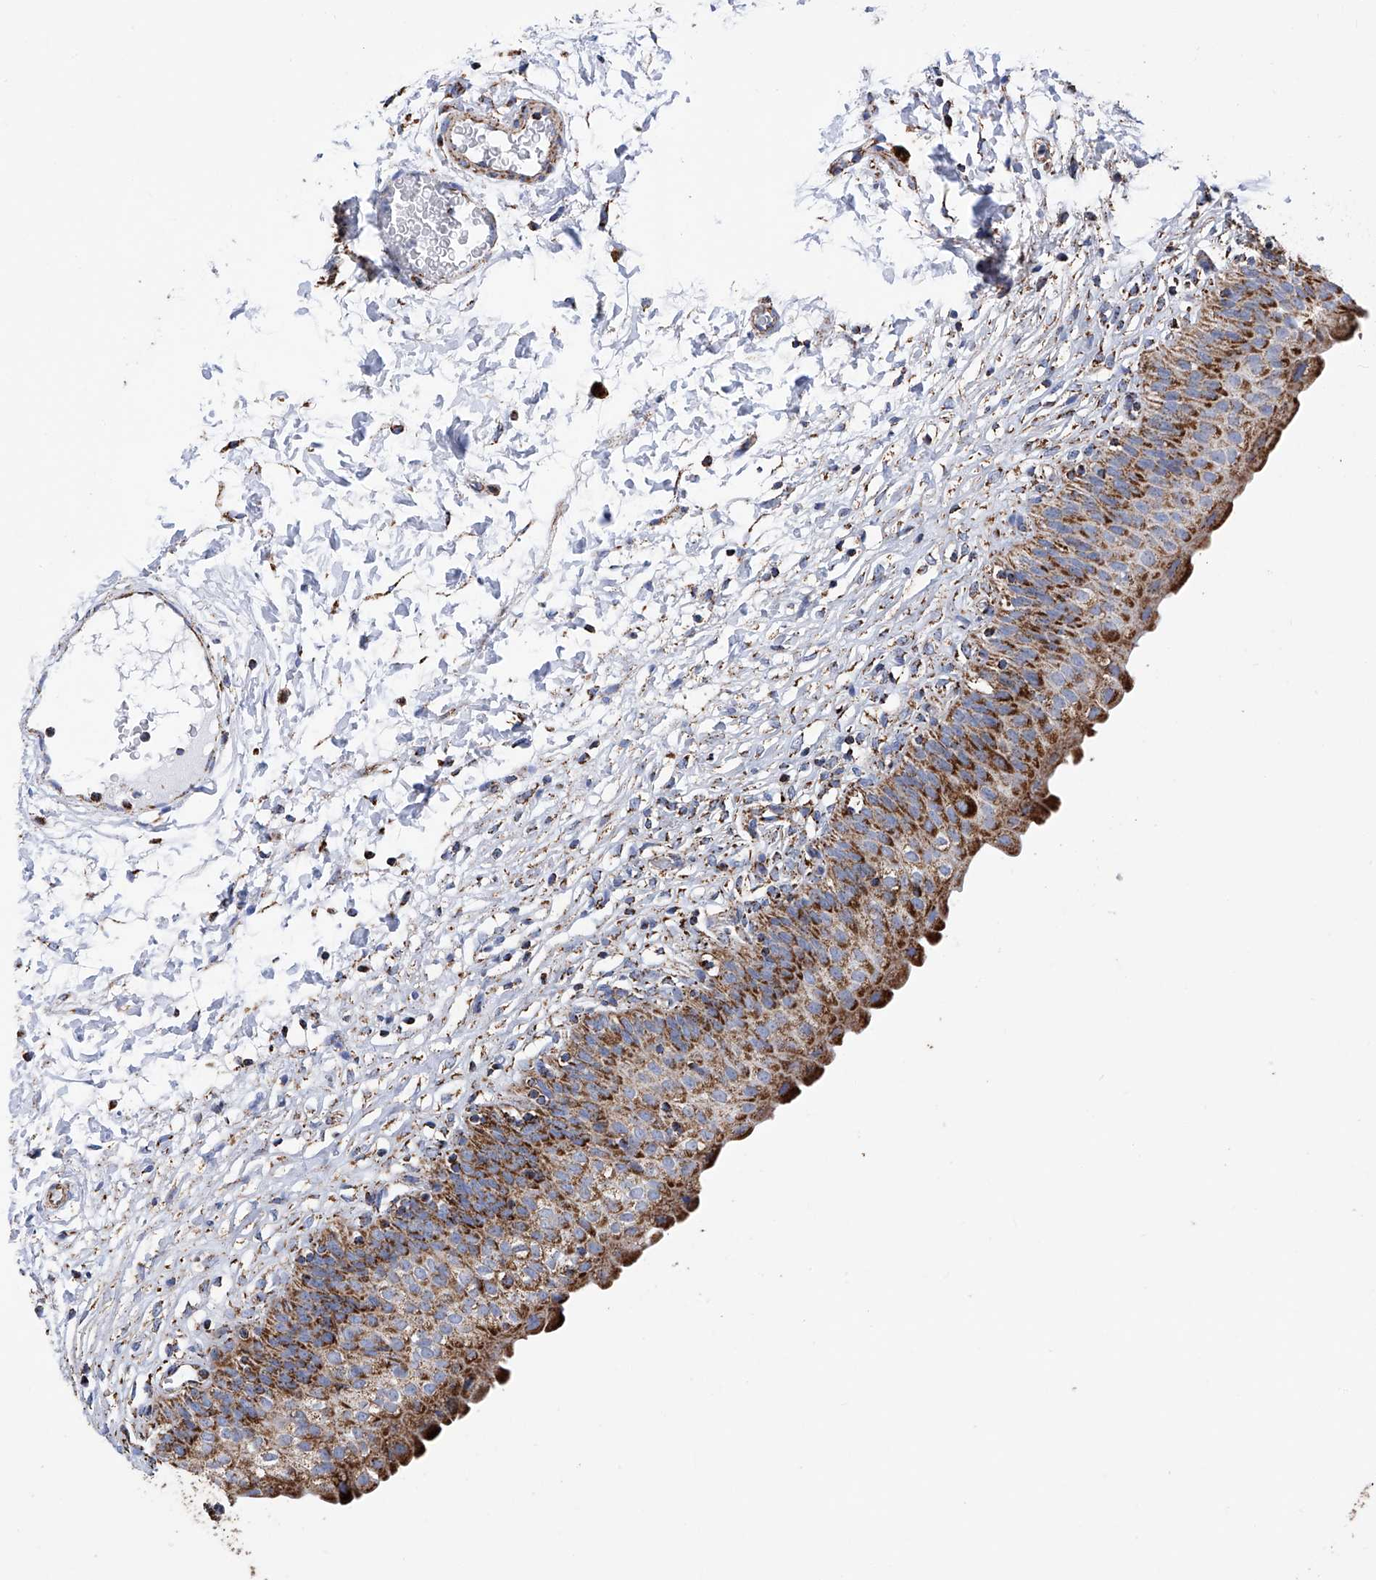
{"staining": {"intensity": "strong", "quantity": ">75%", "location": "cytoplasmic/membranous"}, "tissue": "urinary bladder", "cell_type": "Urothelial cells", "image_type": "normal", "snomed": [{"axis": "morphology", "description": "Normal tissue, NOS"}, {"axis": "topography", "description": "Urinary bladder"}], "caption": "Immunohistochemistry photomicrograph of normal human urinary bladder stained for a protein (brown), which displays high levels of strong cytoplasmic/membranous positivity in approximately >75% of urothelial cells.", "gene": "ATP5PF", "patient": {"sex": "male", "age": 55}}